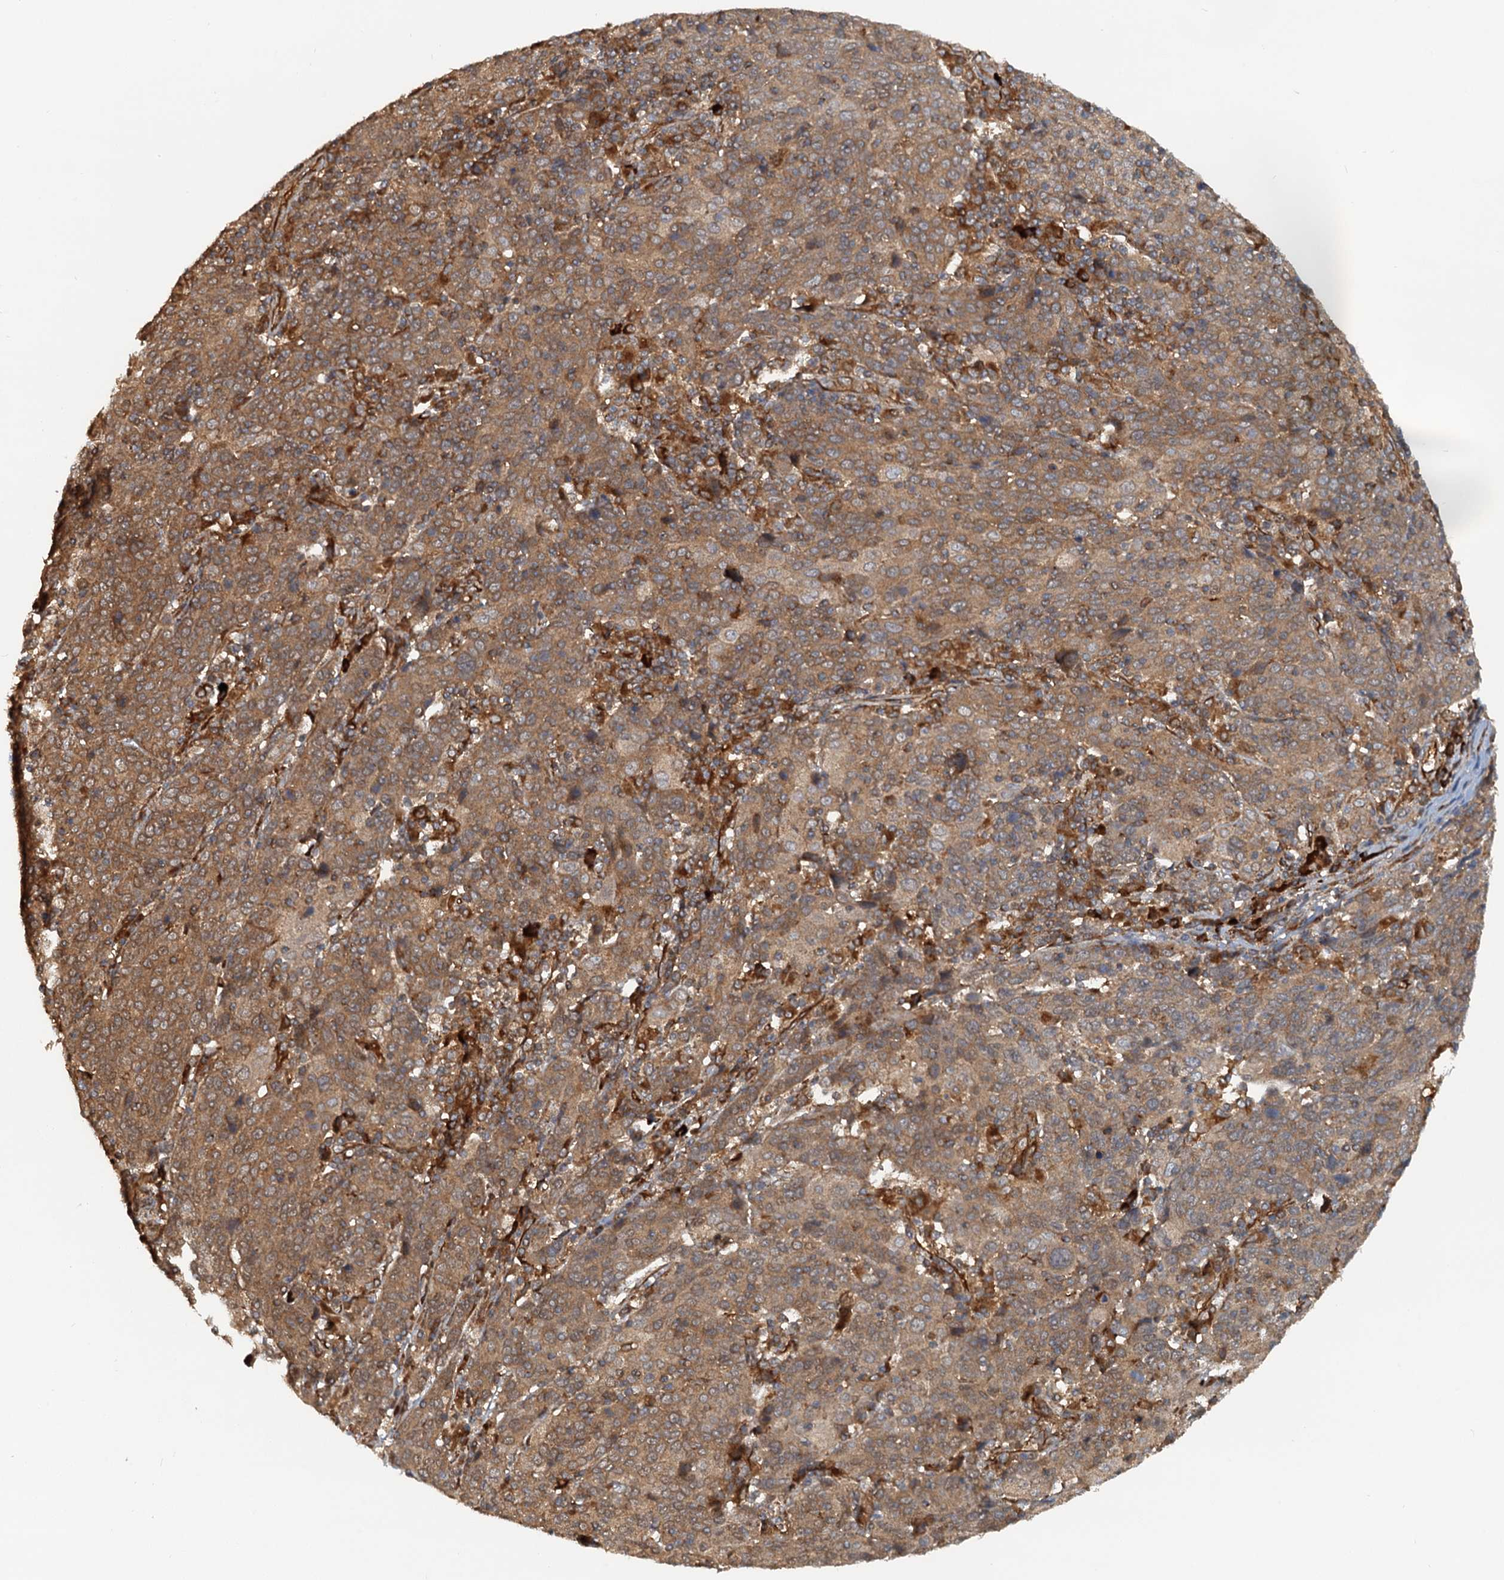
{"staining": {"intensity": "moderate", "quantity": ">75%", "location": "cytoplasmic/membranous"}, "tissue": "cervical cancer", "cell_type": "Tumor cells", "image_type": "cancer", "snomed": [{"axis": "morphology", "description": "Squamous cell carcinoma, NOS"}, {"axis": "topography", "description": "Cervix"}], "caption": "About >75% of tumor cells in human cervical cancer (squamous cell carcinoma) demonstrate moderate cytoplasmic/membranous protein staining as visualized by brown immunohistochemical staining.", "gene": "NIPAL3", "patient": {"sex": "female", "age": 67}}